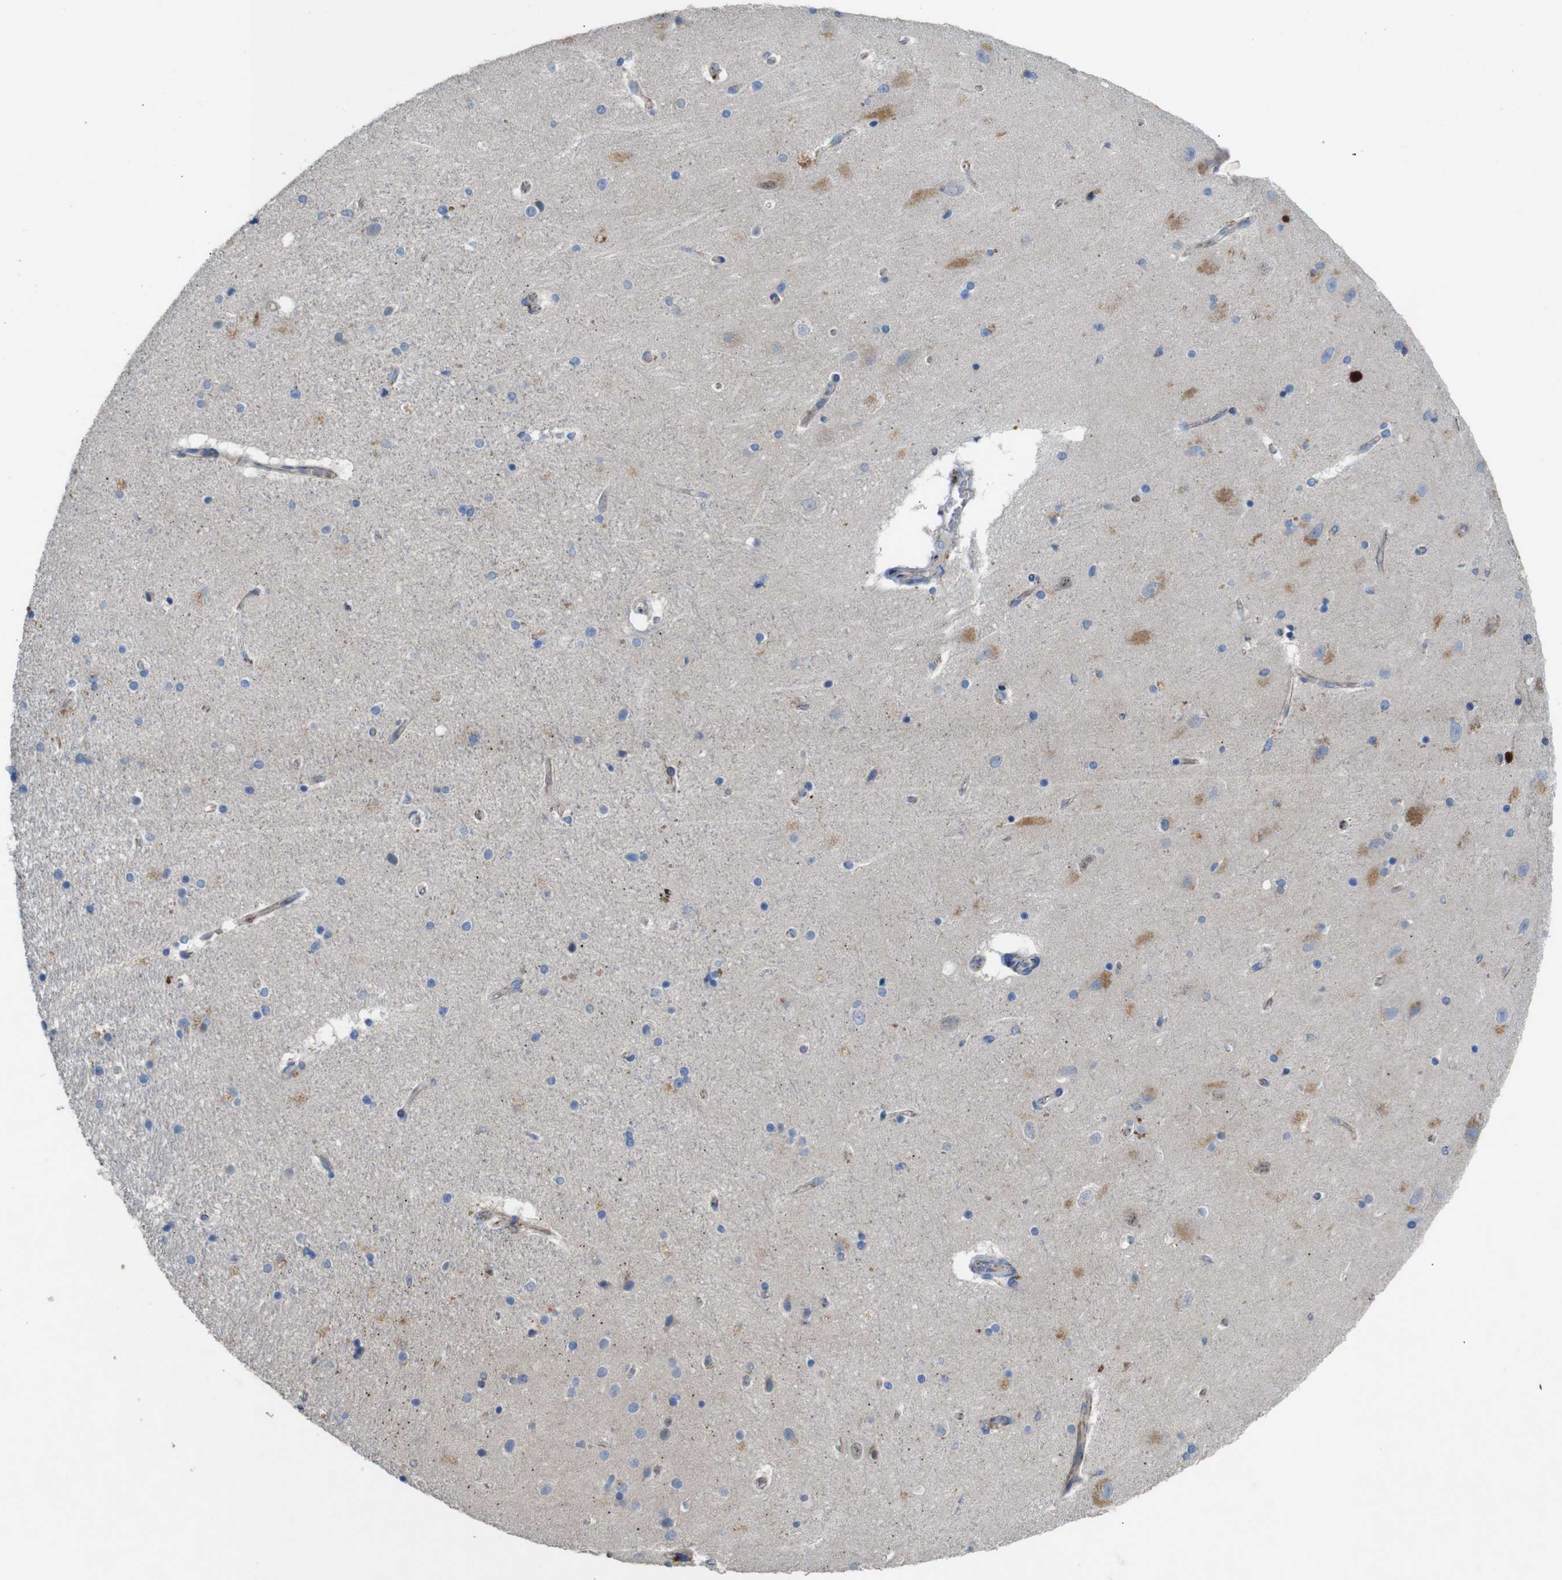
{"staining": {"intensity": "negative", "quantity": "none", "location": "none"}, "tissue": "hippocampus", "cell_type": "Glial cells", "image_type": "normal", "snomed": [{"axis": "morphology", "description": "Normal tissue, NOS"}, {"axis": "topography", "description": "Hippocampus"}], "caption": "Immunohistochemistry (IHC) of normal human hippocampus displays no staining in glial cells.", "gene": "NHLRC3", "patient": {"sex": "female", "age": 54}}